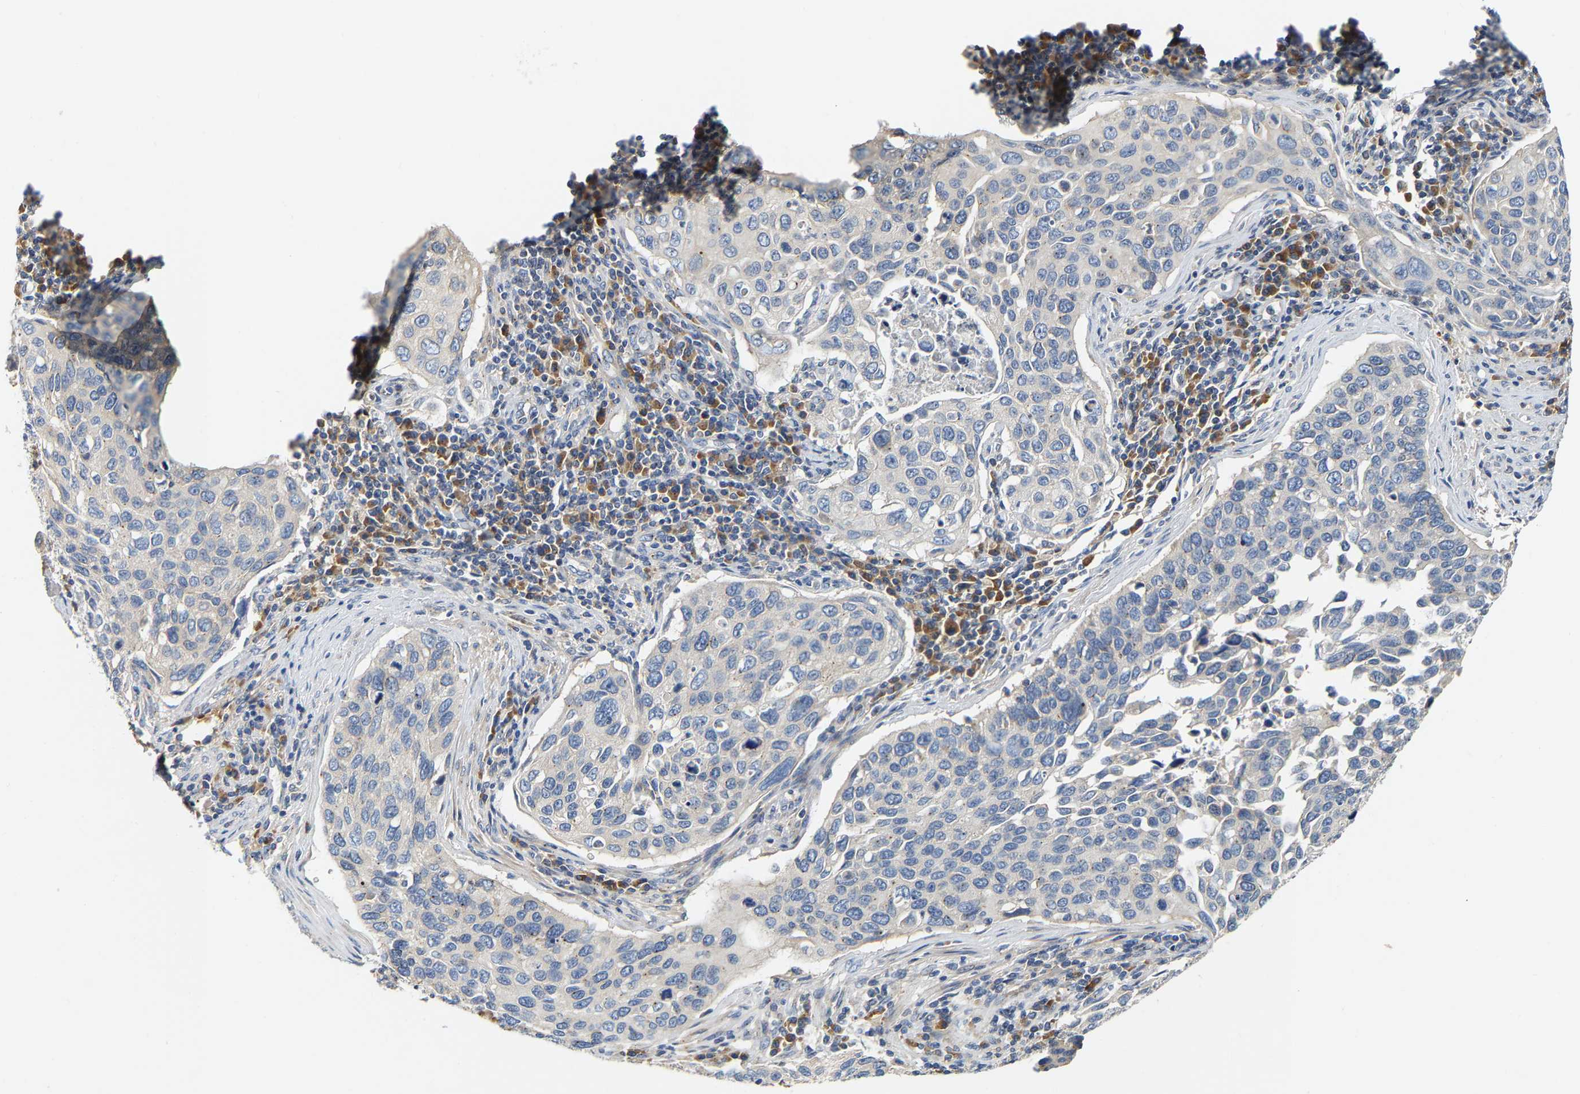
{"staining": {"intensity": "negative", "quantity": "none", "location": "none"}, "tissue": "cervical cancer", "cell_type": "Tumor cells", "image_type": "cancer", "snomed": [{"axis": "morphology", "description": "Squamous cell carcinoma, NOS"}, {"axis": "topography", "description": "Cervix"}], "caption": "IHC of human squamous cell carcinoma (cervical) exhibits no staining in tumor cells.", "gene": "PCNT", "patient": {"sex": "female", "age": 53}}